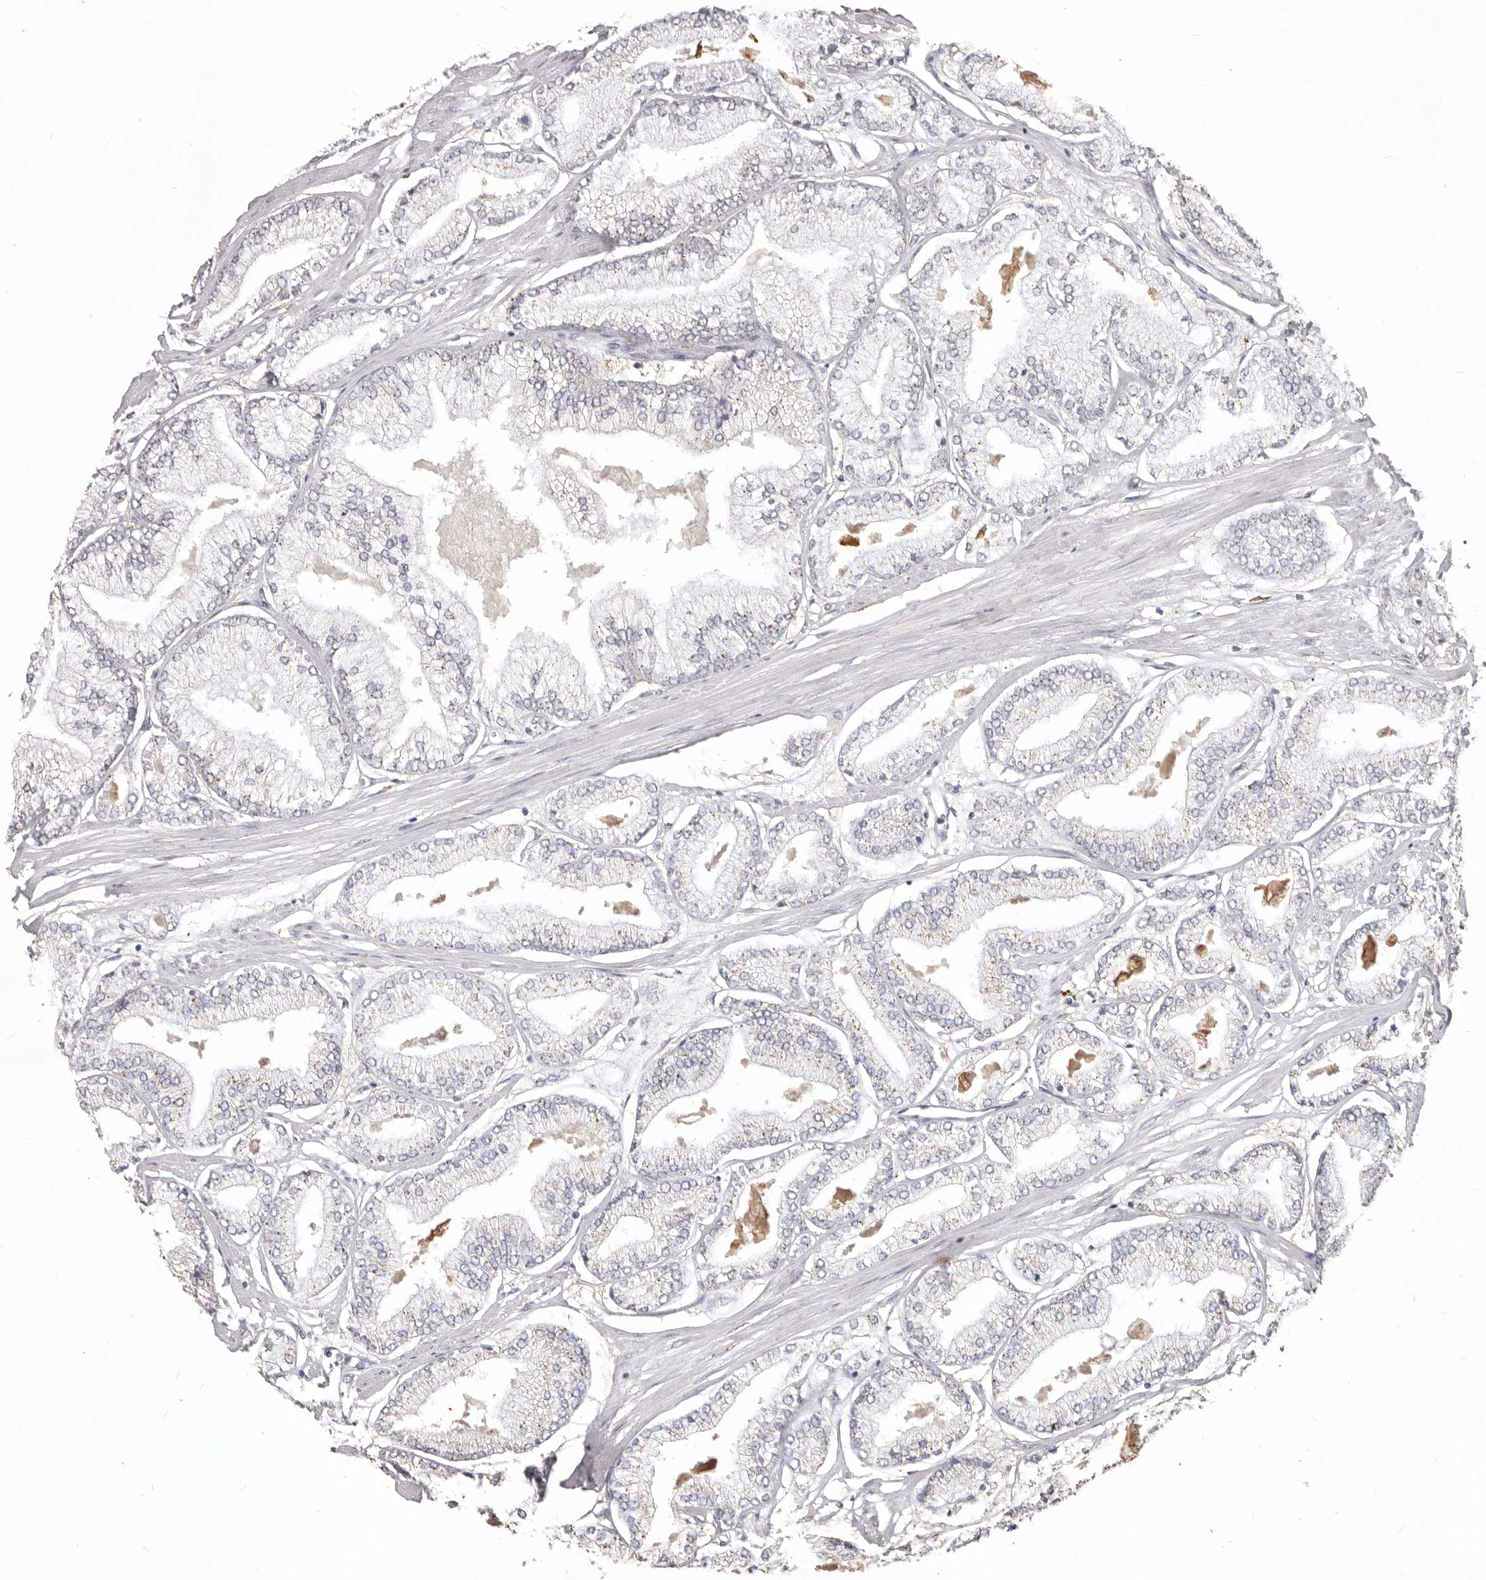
{"staining": {"intensity": "weak", "quantity": "<25%", "location": "cytoplasmic/membranous"}, "tissue": "prostate cancer", "cell_type": "Tumor cells", "image_type": "cancer", "snomed": [{"axis": "morphology", "description": "Adenocarcinoma, Low grade"}, {"axis": "topography", "description": "Prostate"}], "caption": "Immunohistochemistry micrograph of neoplastic tissue: human prostate adenocarcinoma (low-grade) stained with DAB (3,3'-diaminobenzidine) displays no significant protein expression in tumor cells.", "gene": "WDR77", "patient": {"sex": "male", "age": 52}}